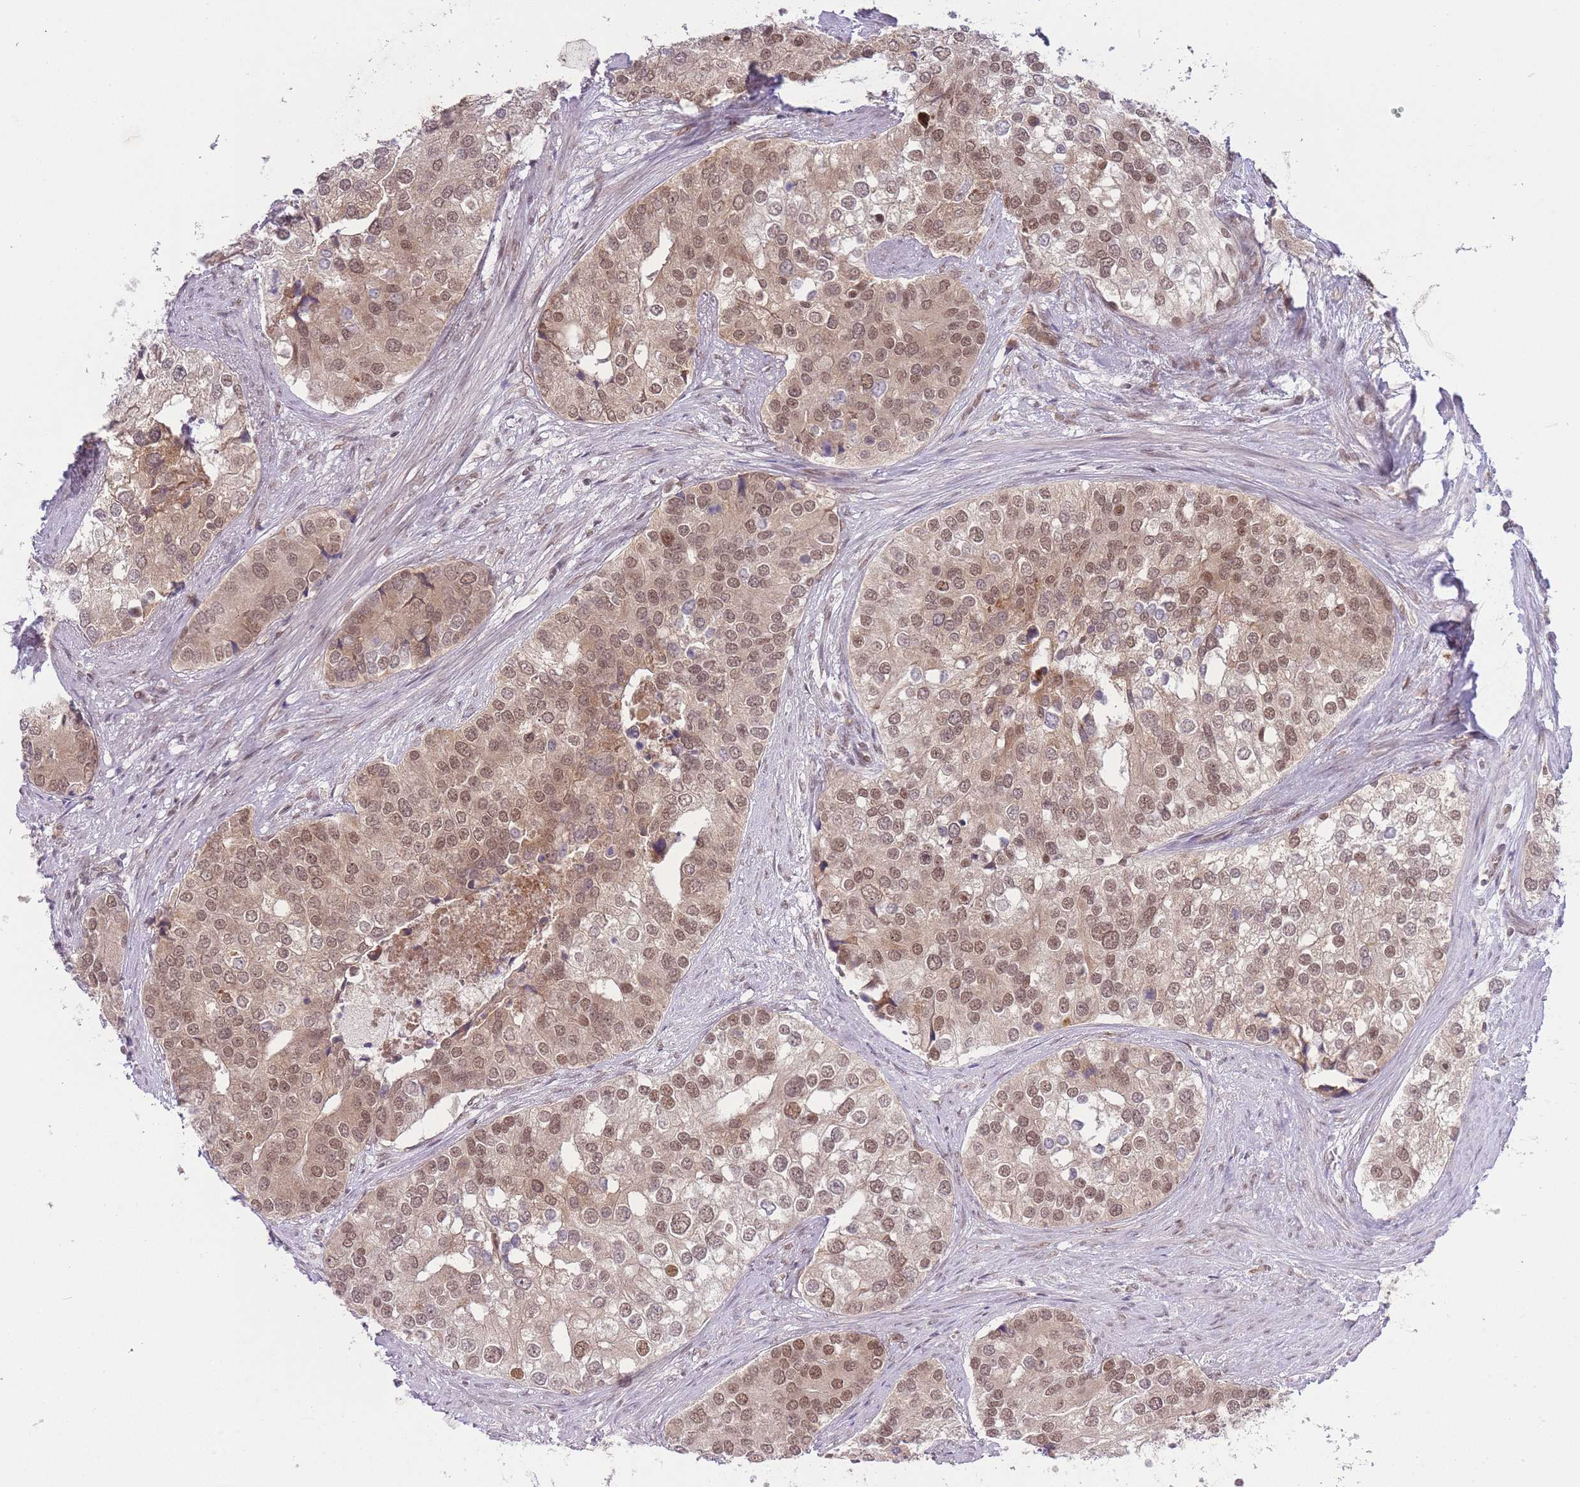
{"staining": {"intensity": "moderate", "quantity": ">75%", "location": "nuclear"}, "tissue": "prostate cancer", "cell_type": "Tumor cells", "image_type": "cancer", "snomed": [{"axis": "morphology", "description": "Adenocarcinoma, High grade"}, {"axis": "topography", "description": "Prostate"}], "caption": "A brown stain shows moderate nuclear positivity of a protein in adenocarcinoma (high-grade) (prostate) tumor cells. (Stains: DAB in brown, nuclei in blue, Microscopy: brightfield microscopy at high magnification).", "gene": "TMED3", "patient": {"sex": "male", "age": 62}}